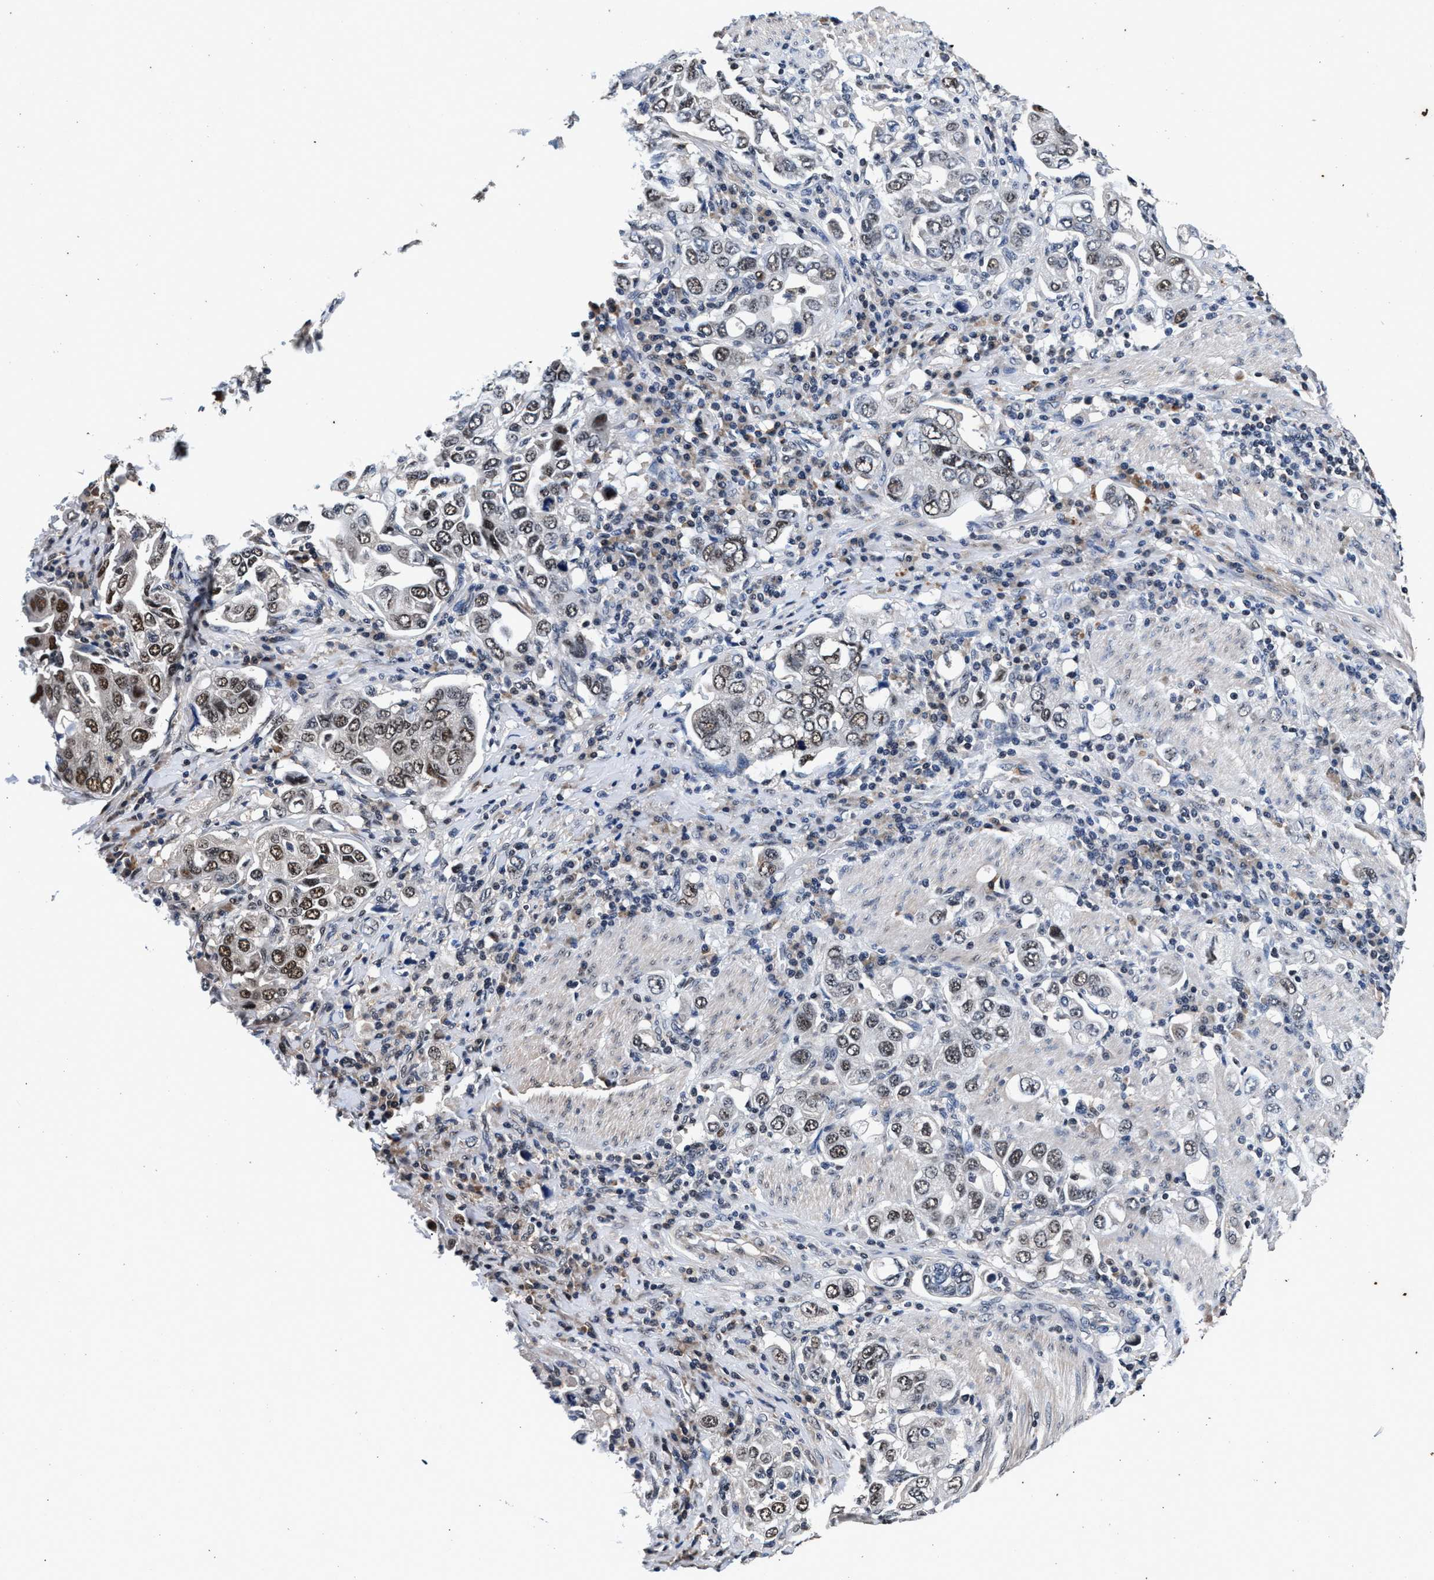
{"staining": {"intensity": "moderate", "quantity": "25%-75%", "location": "nuclear"}, "tissue": "stomach cancer", "cell_type": "Tumor cells", "image_type": "cancer", "snomed": [{"axis": "morphology", "description": "Adenocarcinoma, NOS"}, {"axis": "topography", "description": "Stomach, upper"}], "caption": "Protein expression analysis of human stomach cancer (adenocarcinoma) reveals moderate nuclear staining in about 25%-75% of tumor cells. The protein of interest is shown in brown color, while the nuclei are stained blue.", "gene": "USP16", "patient": {"sex": "male", "age": 62}}